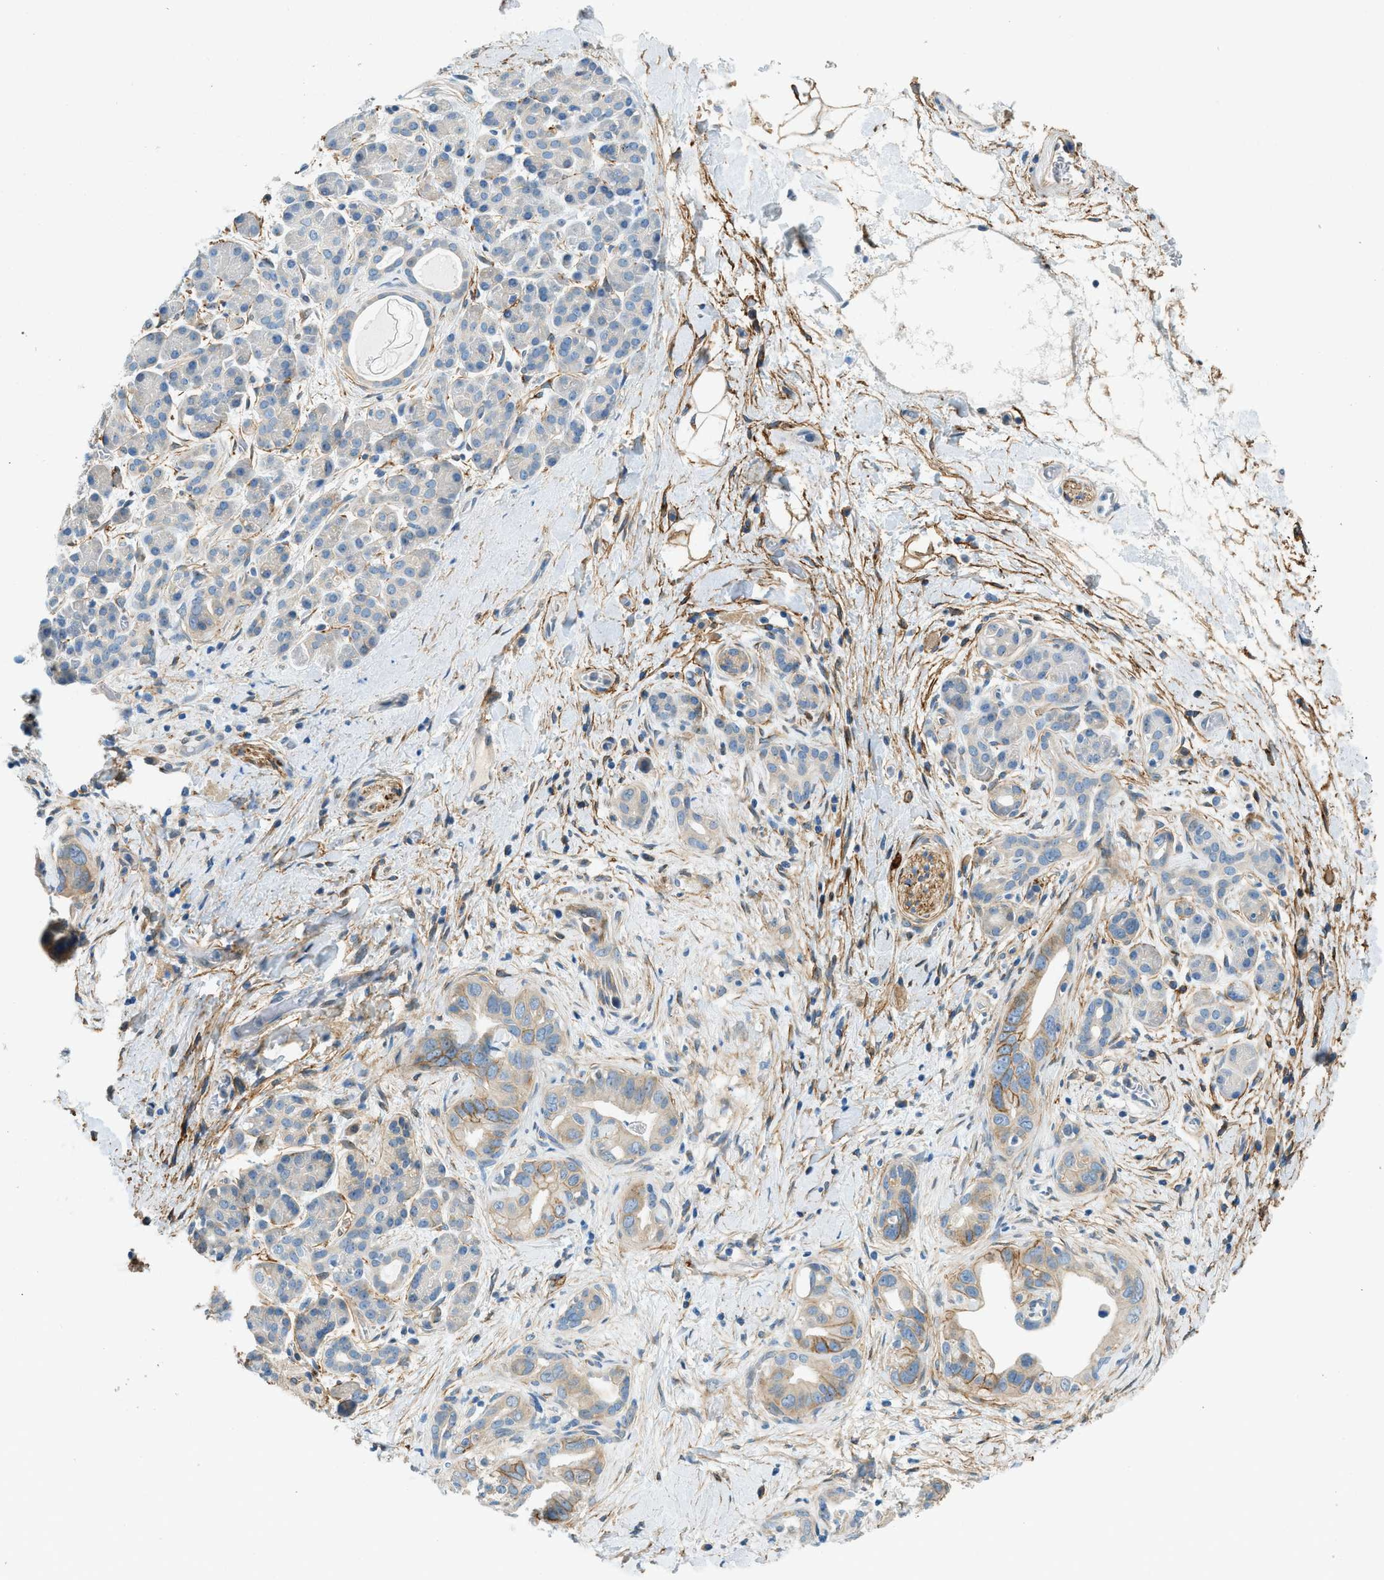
{"staining": {"intensity": "weak", "quantity": "<25%", "location": "cytoplasmic/membranous"}, "tissue": "pancreatic cancer", "cell_type": "Tumor cells", "image_type": "cancer", "snomed": [{"axis": "morphology", "description": "Adenocarcinoma, NOS"}, {"axis": "topography", "description": "Pancreas"}], "caption": "An immunohistochemistry (IHC) histopathology image of pancreatic adenocarcinoma is shown. There is no staining in tumor cells of pancreatic adenocarcinoma.", "gene": "ZNF367", "patient": {"sex": "male", "age": 55}}